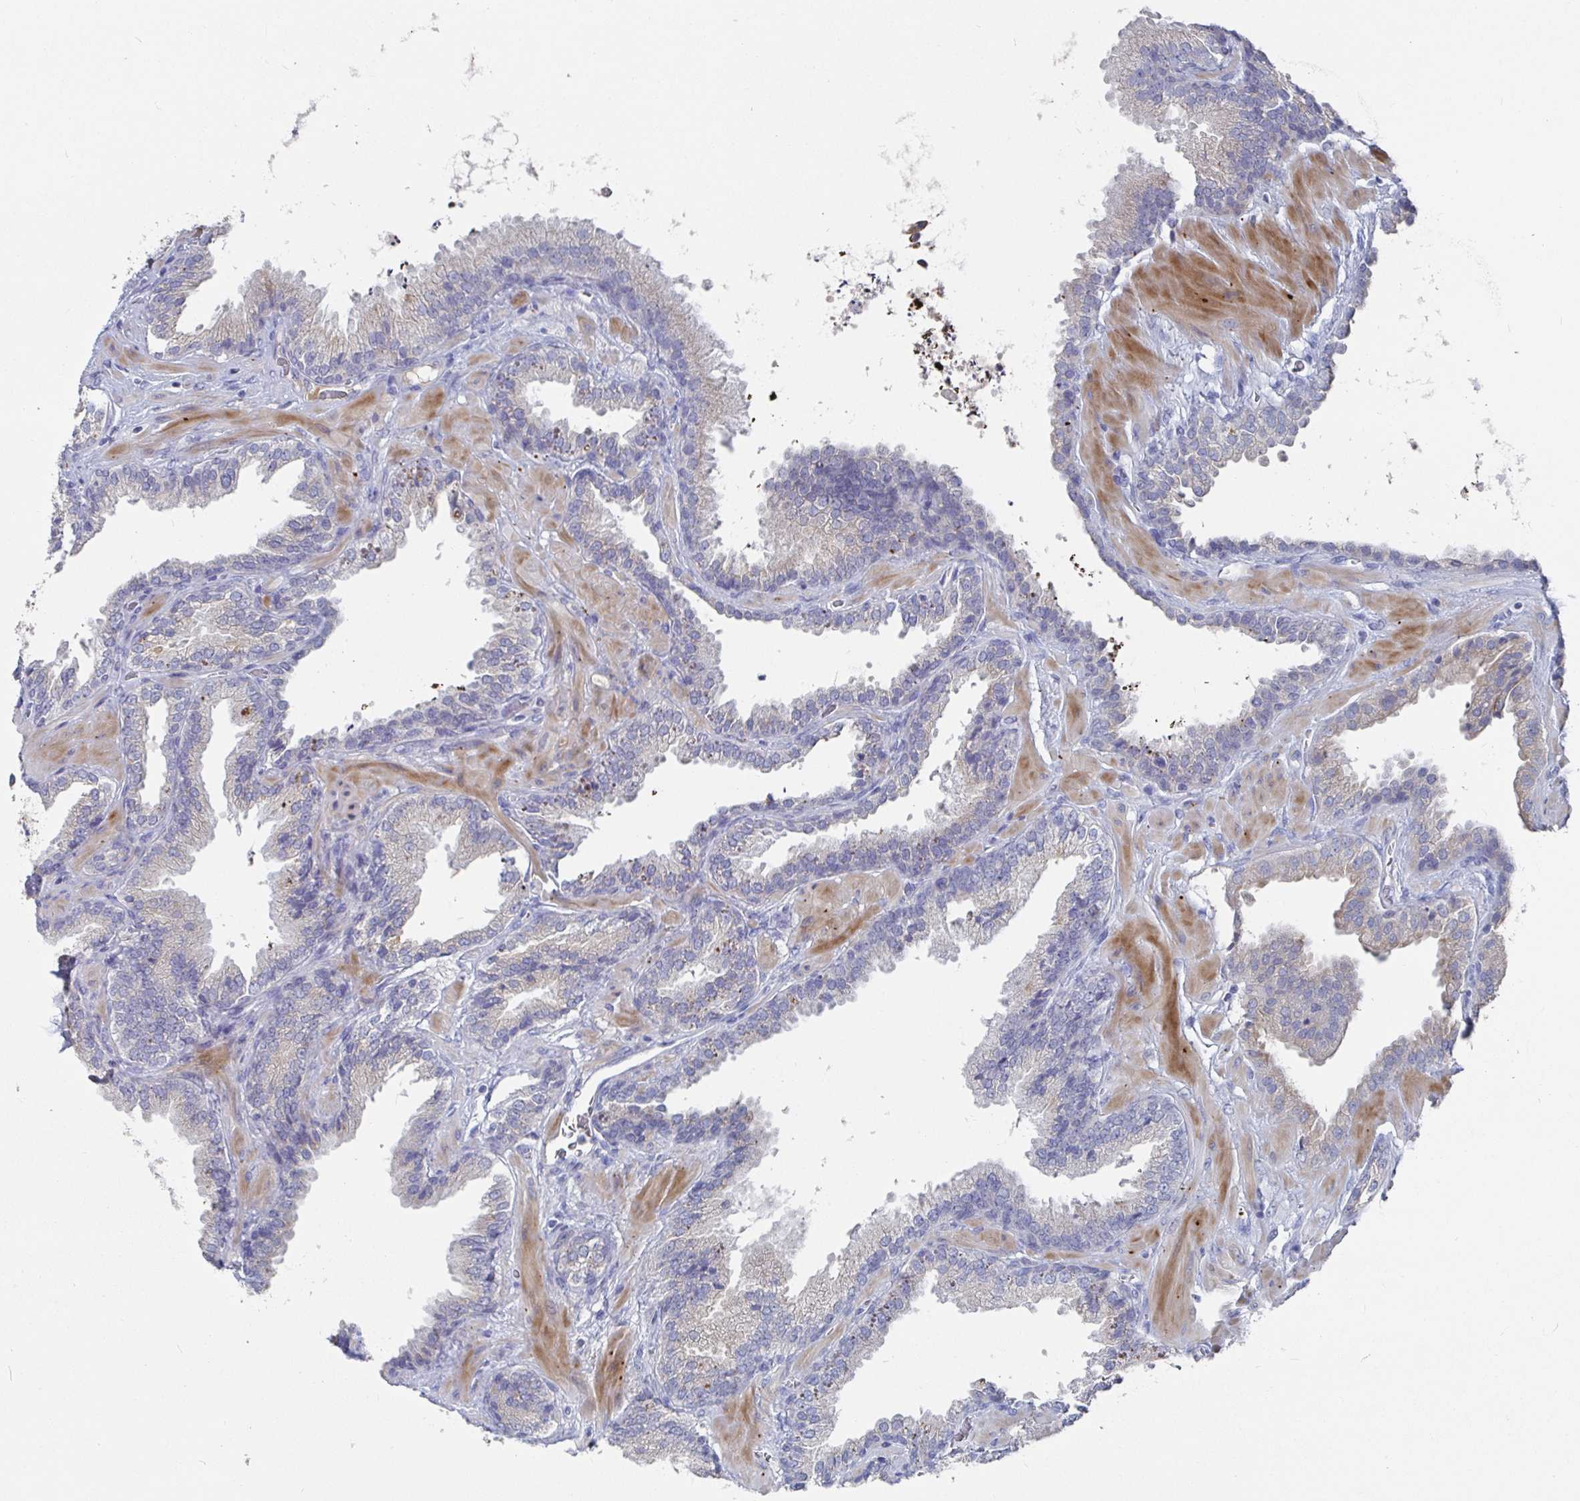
{"staining": {"intensity": "negative", "quantity": "none", "location": "none"}, "tissue": "prostate cancer", "cell_type": "Tumor cells", "image_type": "cancer", "snomed": [{"axis": "morphology", "description": "Adenocarcinoma, Low grade"}, {"axis": "topography", "description": "Prostate"}], "caption": "Immunohistochemistry (IHC) micrograph of neoplastic tissue: prostate cancer (adenocarcinoma (low-grade)) stained with DAB (3,3'-diaminobenzidine) demonstrates no significant protein staining in tumor cells.", "gene": "GPR148", "patient": {"sex": "male", "age": 67}}